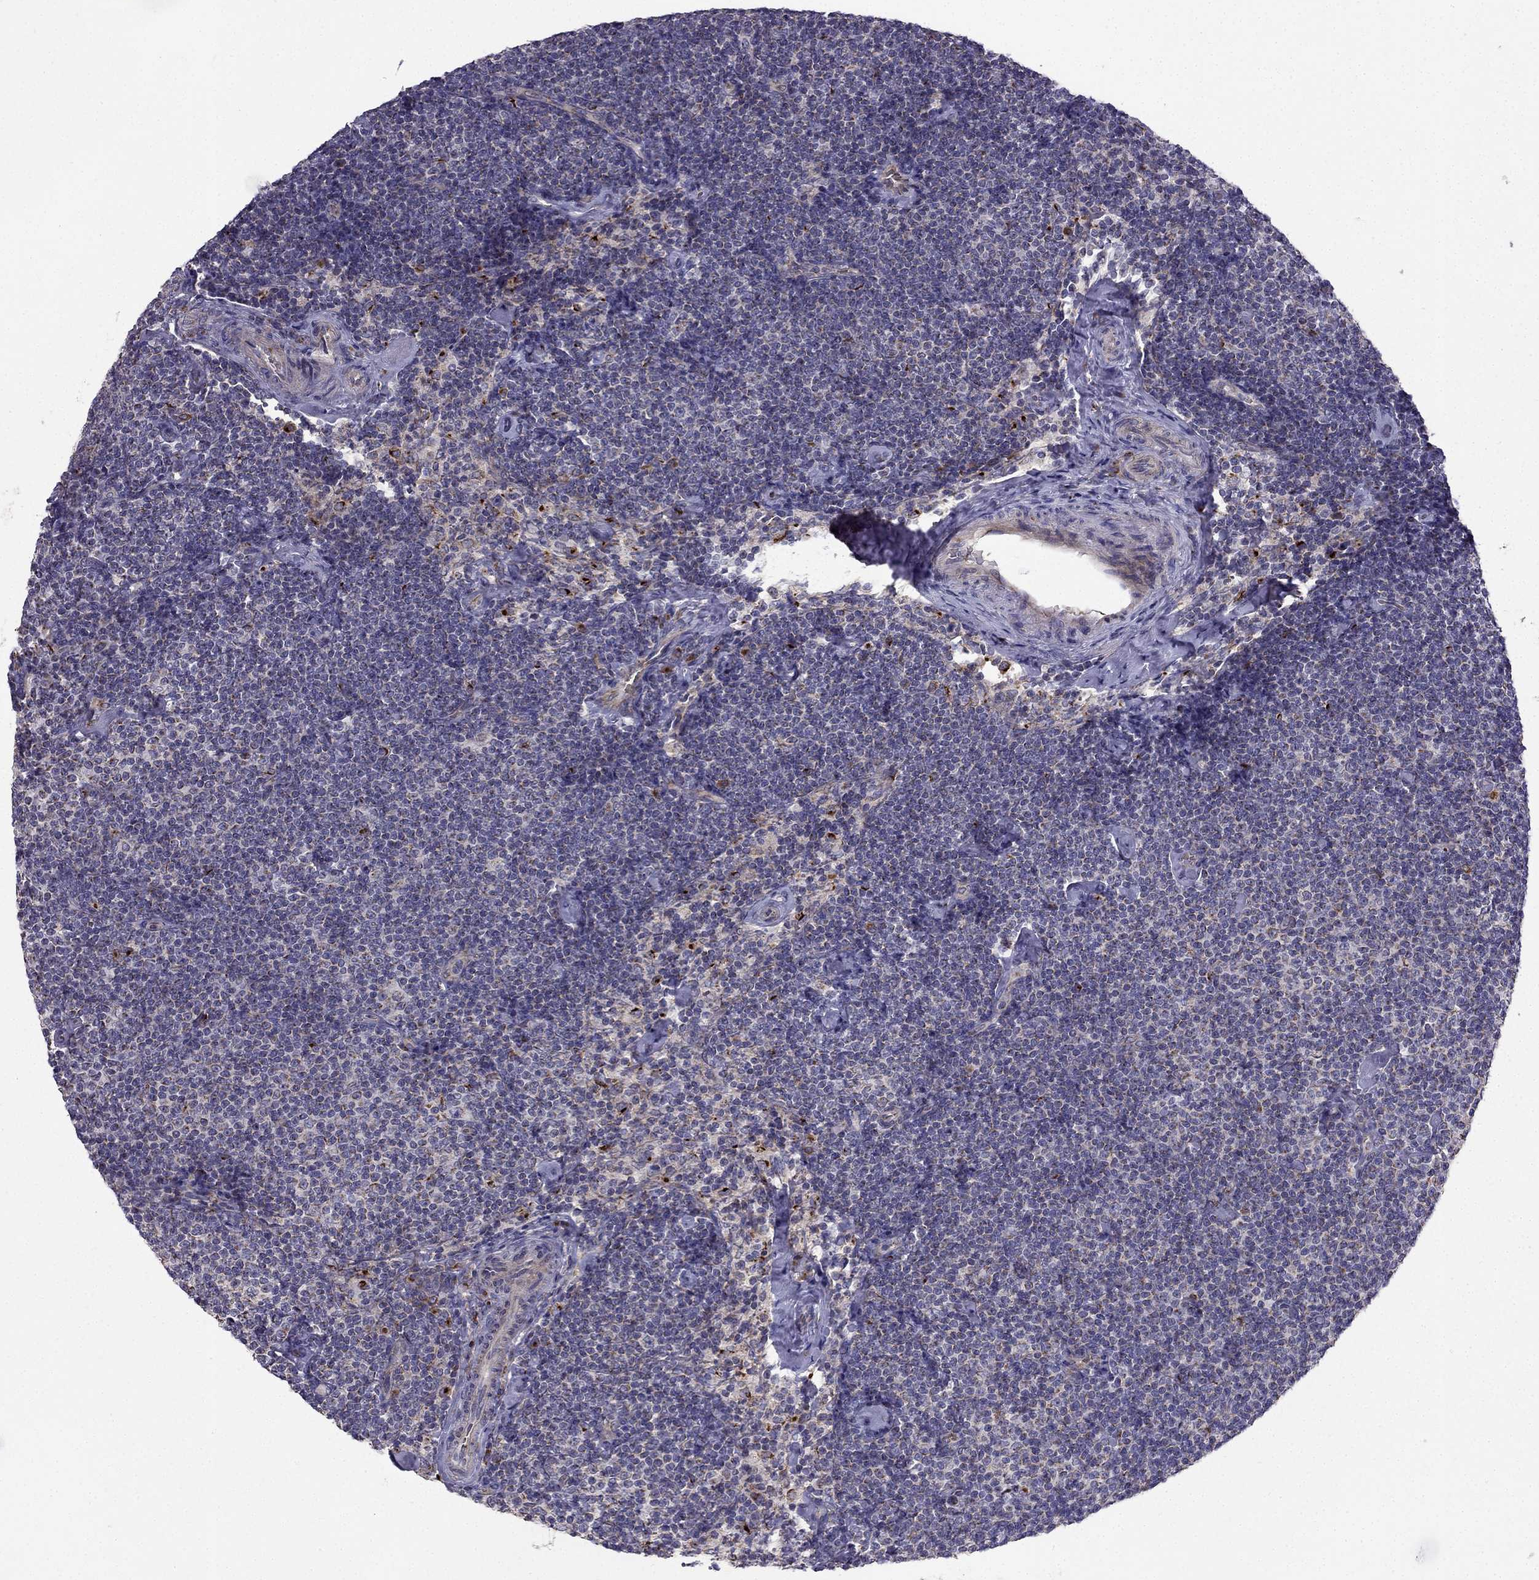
{"staining": {"intensity": "negative", "quantity": "none", "location": "none"}, "tissue": "lymphoma", "cell_type": "Tumor cells", "image_type": "cancer", "snomed": [{"axis": "morphology", "description": "Malignant lymphoma, non-Hodgkin's type, Low grade"}, {"axis": "topography", "description": "Lymph node"}], "caption": "A high-resolution image shows immunohistochemistry (IHC) staining of malignant lymphoma, non-Hodgkin's type (low-grade), which reveals no significant staining in tumor cells. Nuclei are stained in blue.", "gene": "B4GALT7", "patient": {"sex": "male", "age": 81}}